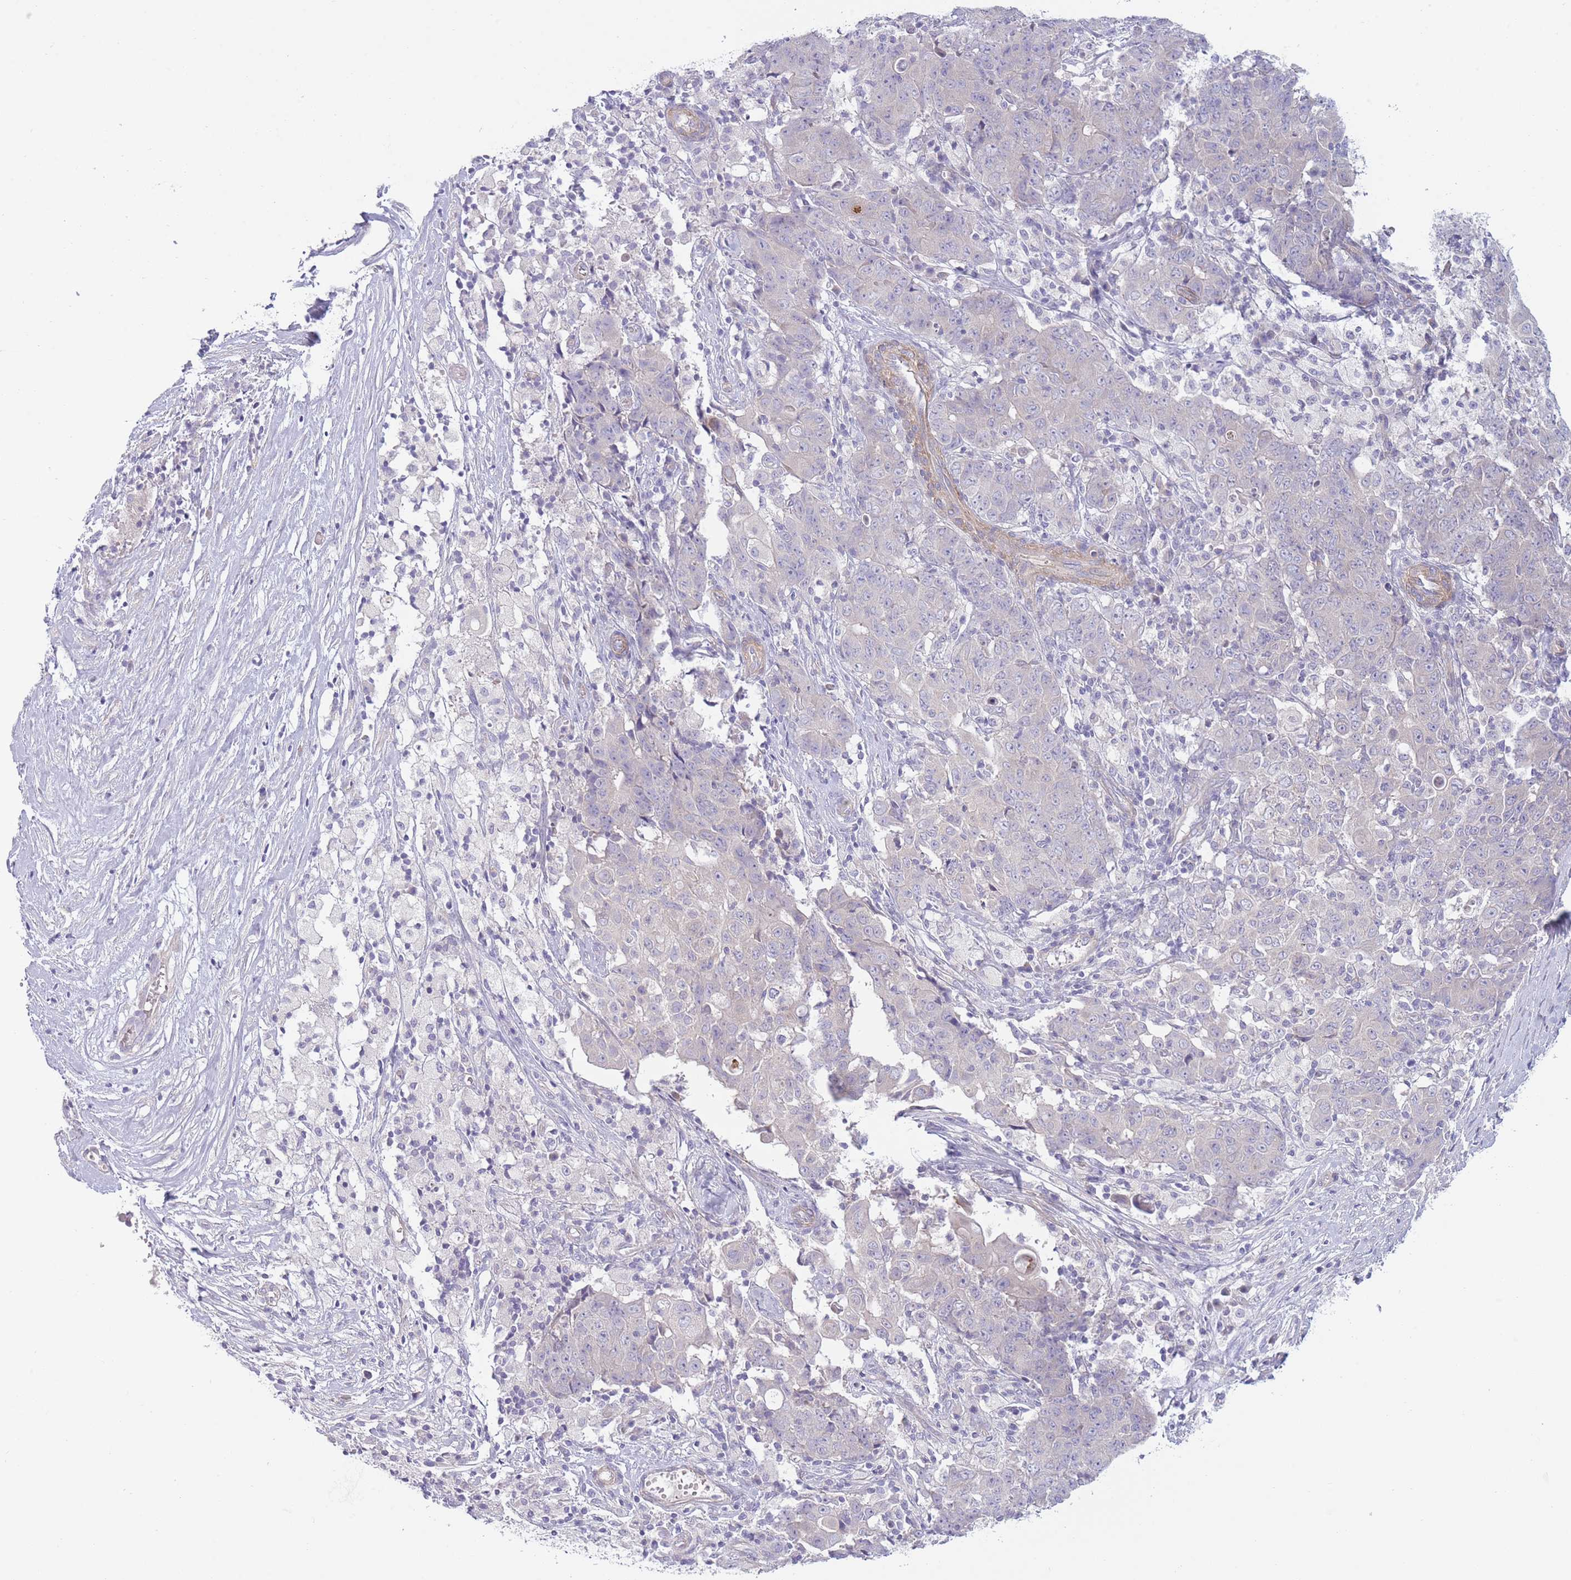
{"staining": {"intensity": "negative", "quantity": "none", "location": "none"}, "tissue": "ovarian cancer", "cell_type": "Tumor cells", "image_type": "cancer", "snomed": [{"axis": "morphology", "description": "Carcinoma, endometroid"}, {"axis": "topography", "description": "Ovary"}], "caption": "Photomicrograph shows no significant protein staining in tumor cells of endometroid carcinoma (ovarian).", "gene": "PNPLA5", "patient": {"sex": "female", "age": 42}}